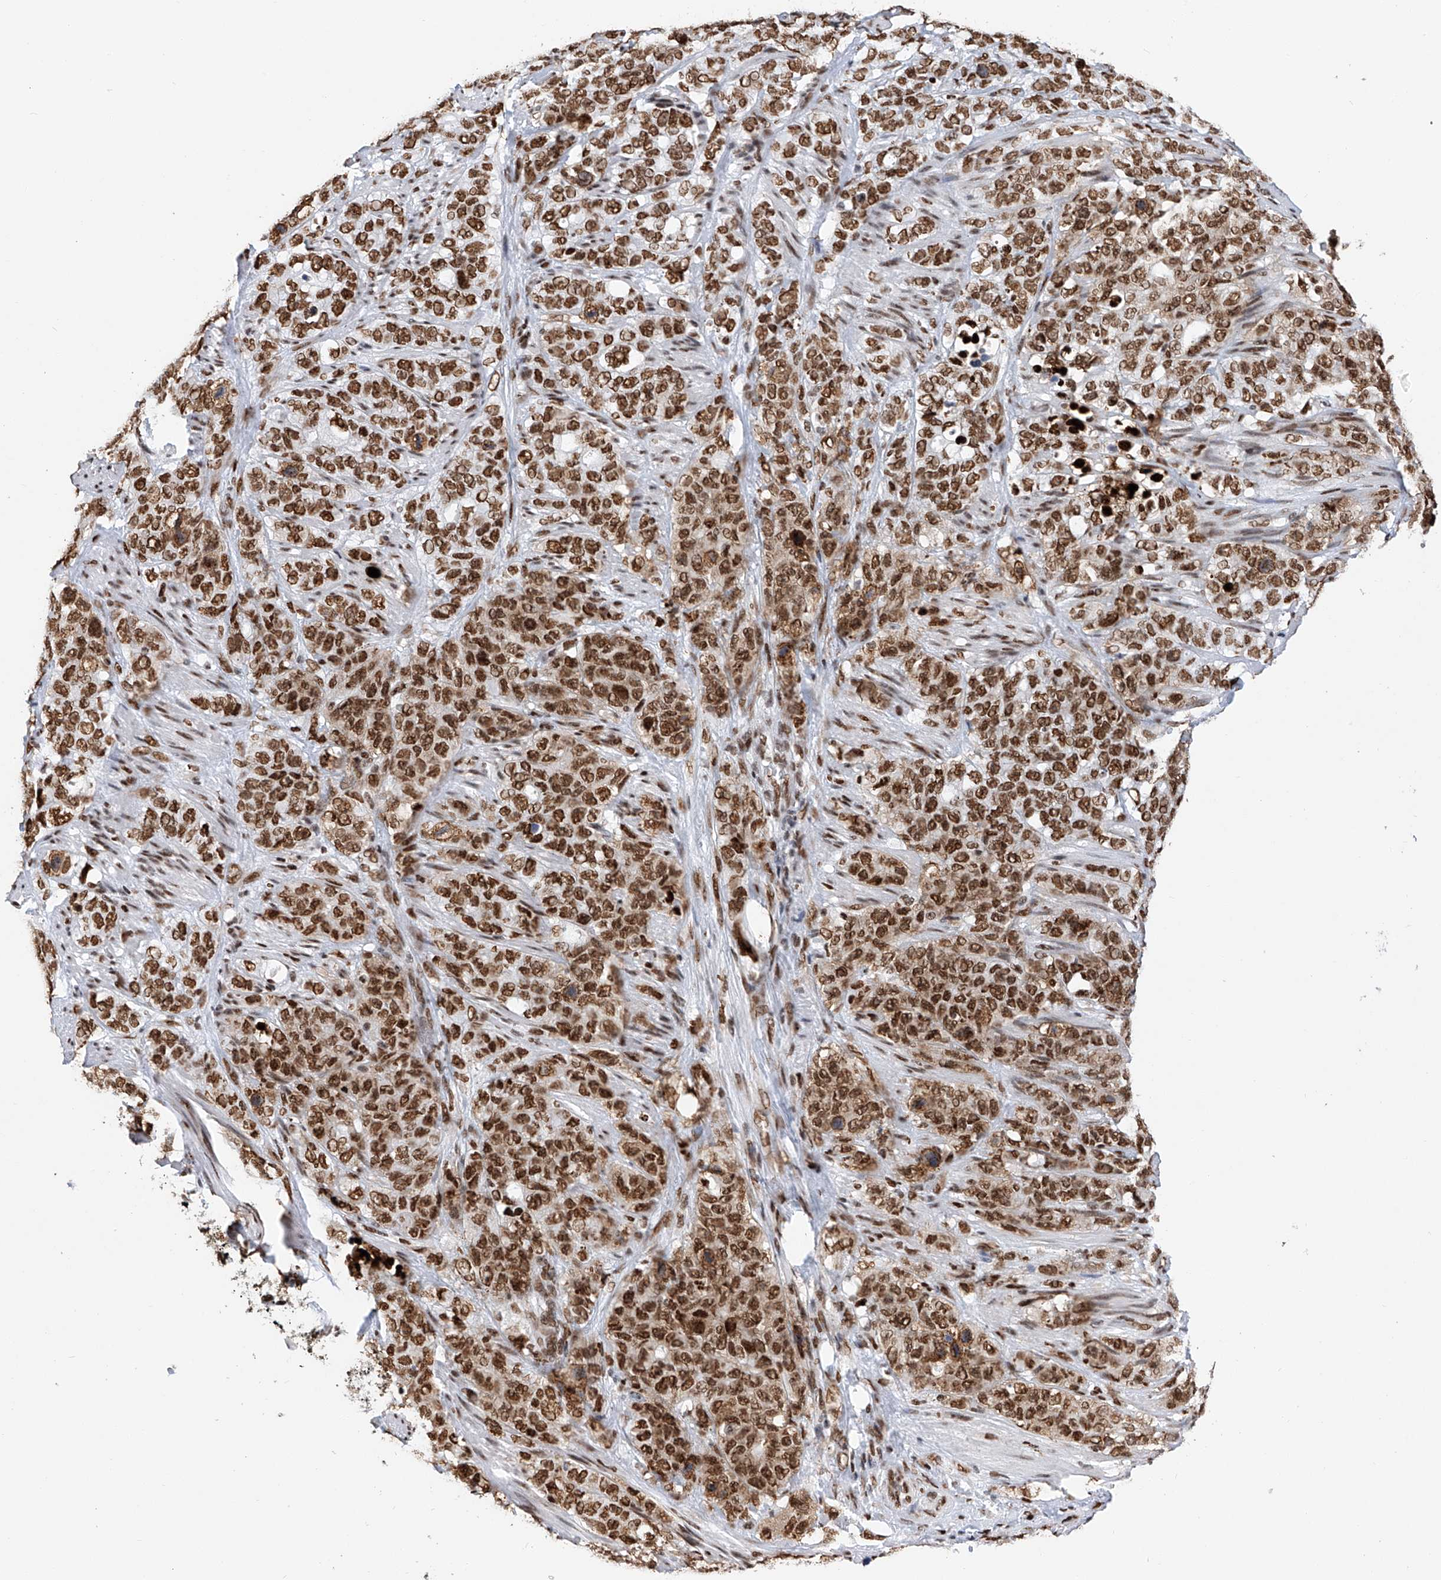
{"staining": {"intensity": "strong", "quantity": ">75%", "location": "nuclear"}, "tissue": "stomach cancer", "cell_type": "Tumor cells", "image_type": "cancer", "snomed": [{"axis": "morphology", "description": "Adenocarcinoma, NOS"}, {"axis": "topography", "description": "Stomach"}], "caption": "The immunohistochemical stain highlights strong nuclear positivity in tumor cells of adenocarcinoma (stomach) tissue.", "gene": "SRSF6", "patient": {"sex": "male", "age": 48}}